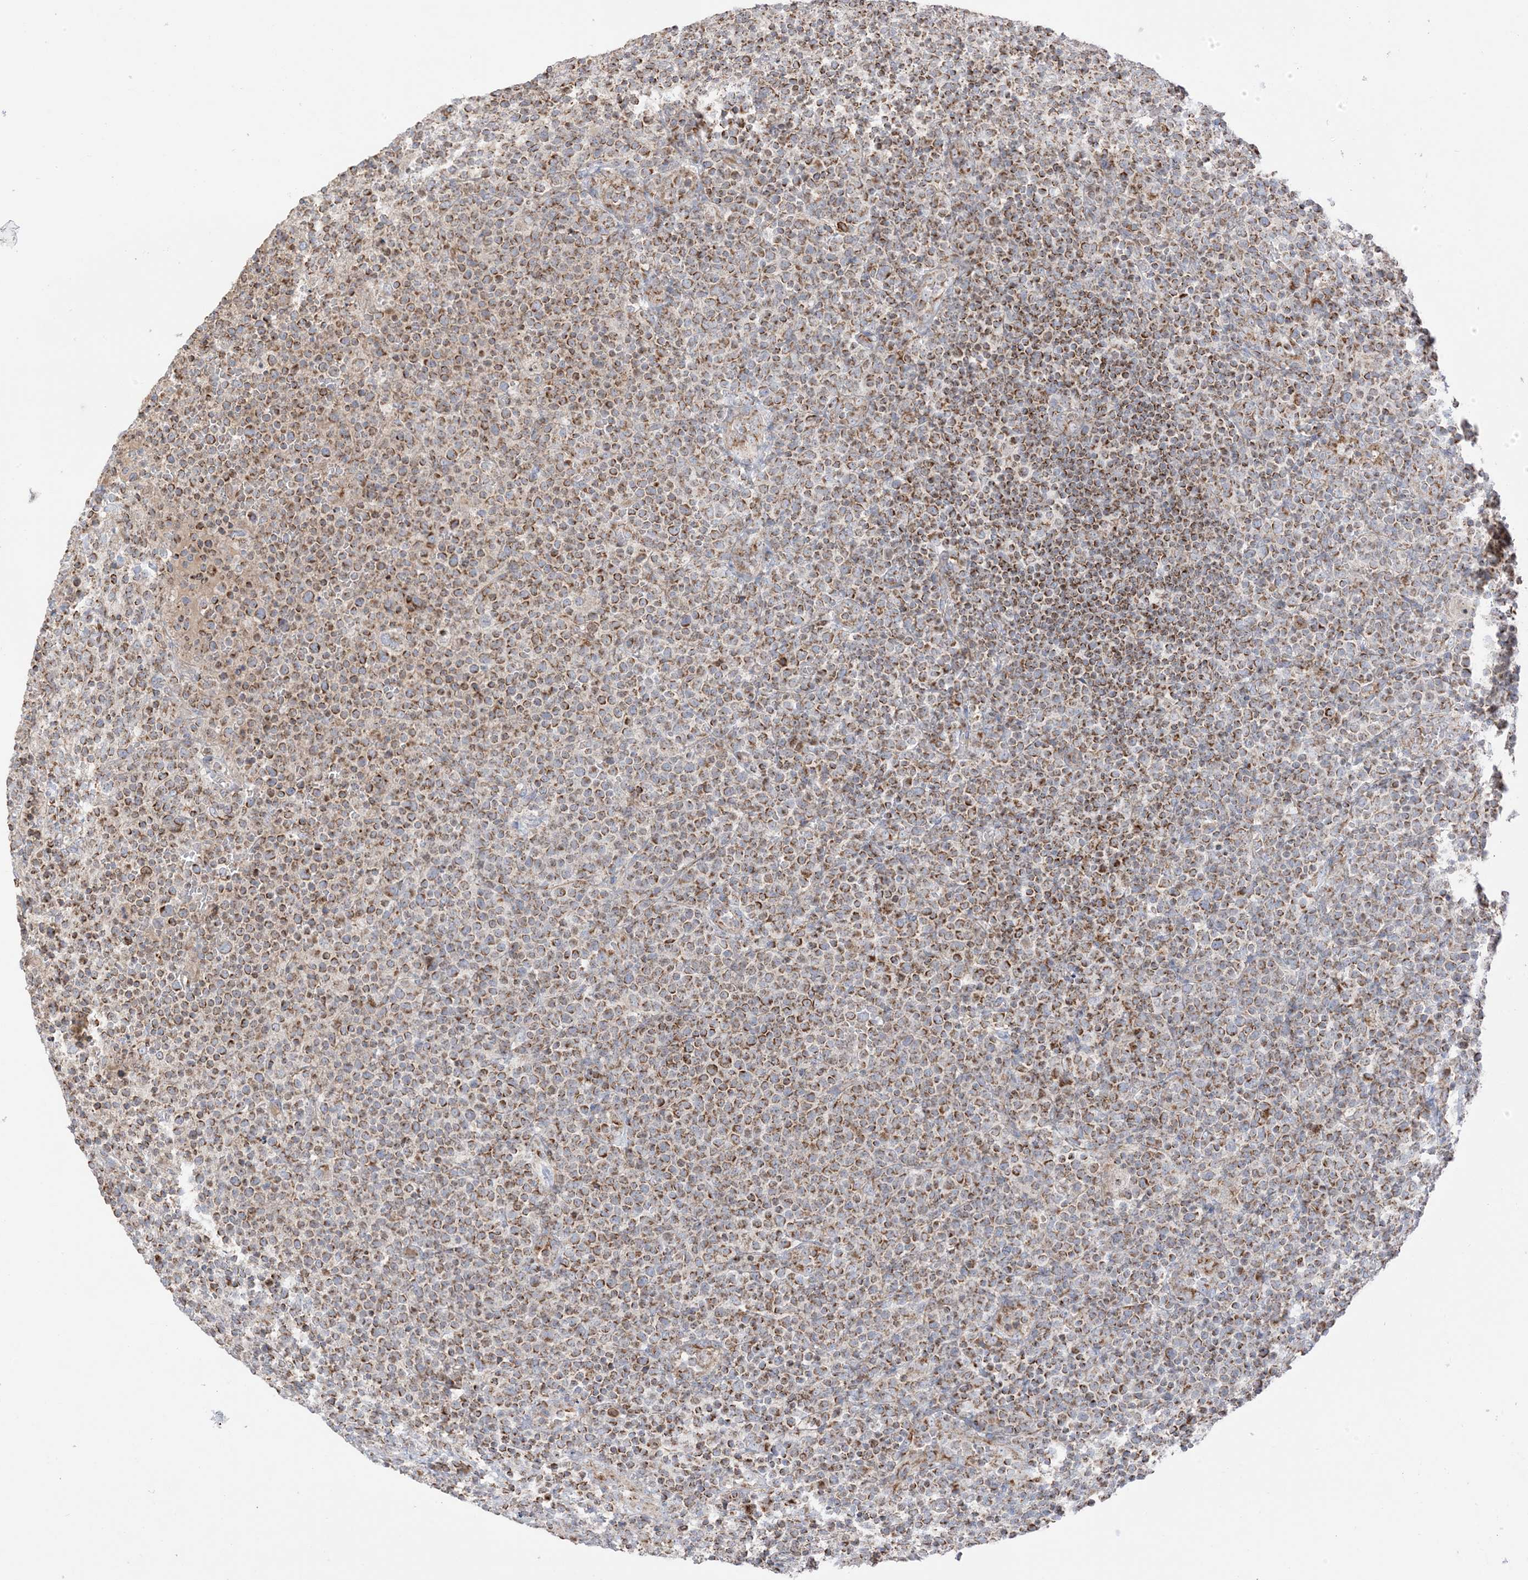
{"staining": {"intensity": "moderate", "quantity": ">75%", "location": "cytoplasmic/membranous"}, "tissue": "lymphoma", "cell_type": "Tumor cells", "image_type": "cancer", "snomed": [{"axis": "morphology", "description": "Malignant lymphoma, non-Hodgkin's type, High grade"}, {"axis": "topography", "description": "Lymph node"}], "caption": "Protein expression analysis of malignant lymphoma, non-Hodgkin's type (high-grade) shows moderate cytoplasmic/membranous positivity in about >75% of tumor cells.", "gene": "SLC25A12", "patient": {"sex": "male", "age": 61}}